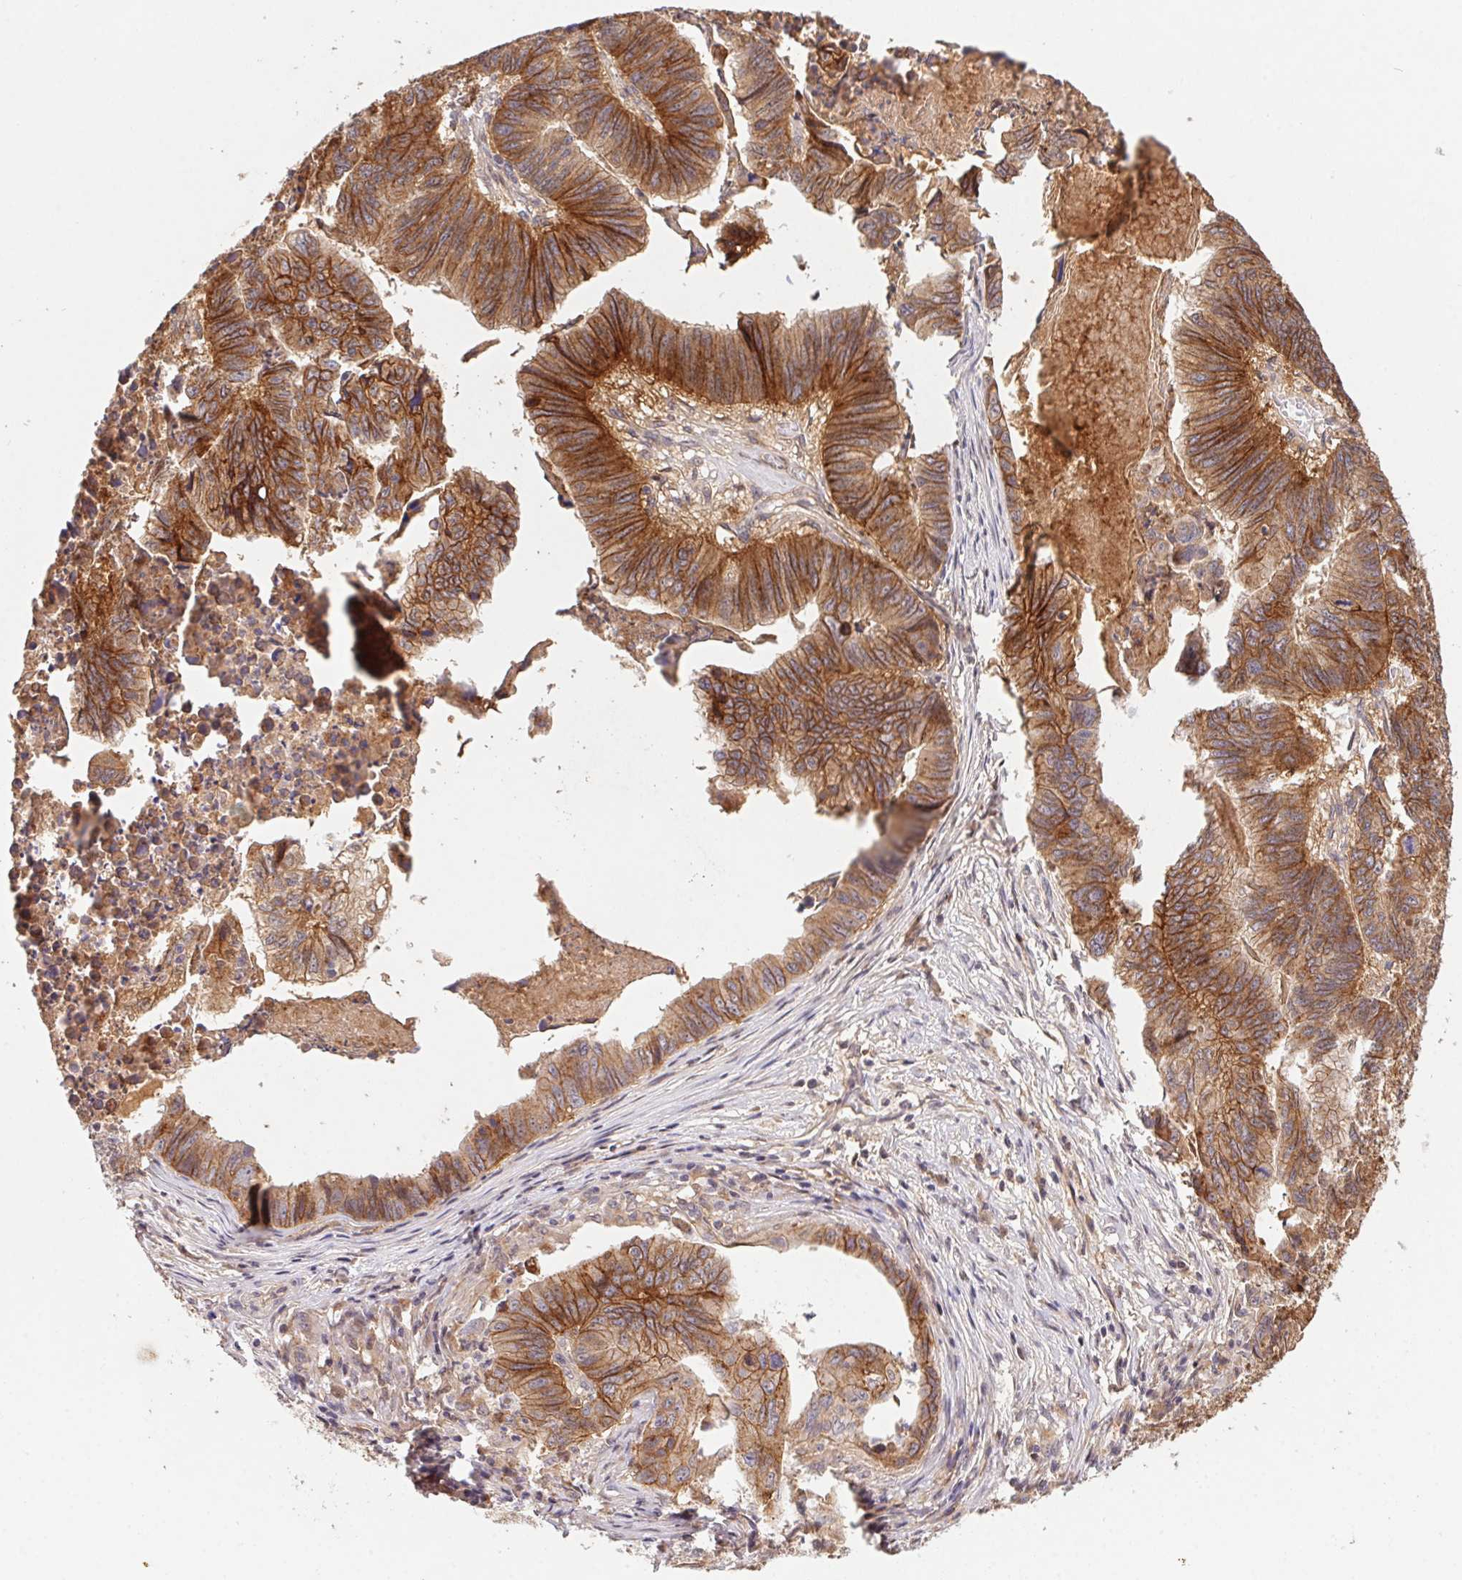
{"staining": {"intensity": "moderate", "quantity": ">75%", "location": "cytoplasmic/membranous"}, "tissue": "stomach cancer", "cell_type": "Tumor cells", "image_type": "cancer", "snomed": [{"axis": "morphology", "description": "Adenocarcinoma, NOS"}, {"axis": "topography", "description": "Stomach, lower"}], "caption": "Protein expression by immunohistochemistry reveals moderate cytoplasmic/membranous positivity in approximately >75% of tumor cells in stomach cancer (adenocarcinoma). (Stains: DAB in brown, nuclei in blue, Microscopy: brightfield microscopy at high magnification).", "gene": "SLC52A2", "patient": {"sex": "male", "age": 77}}